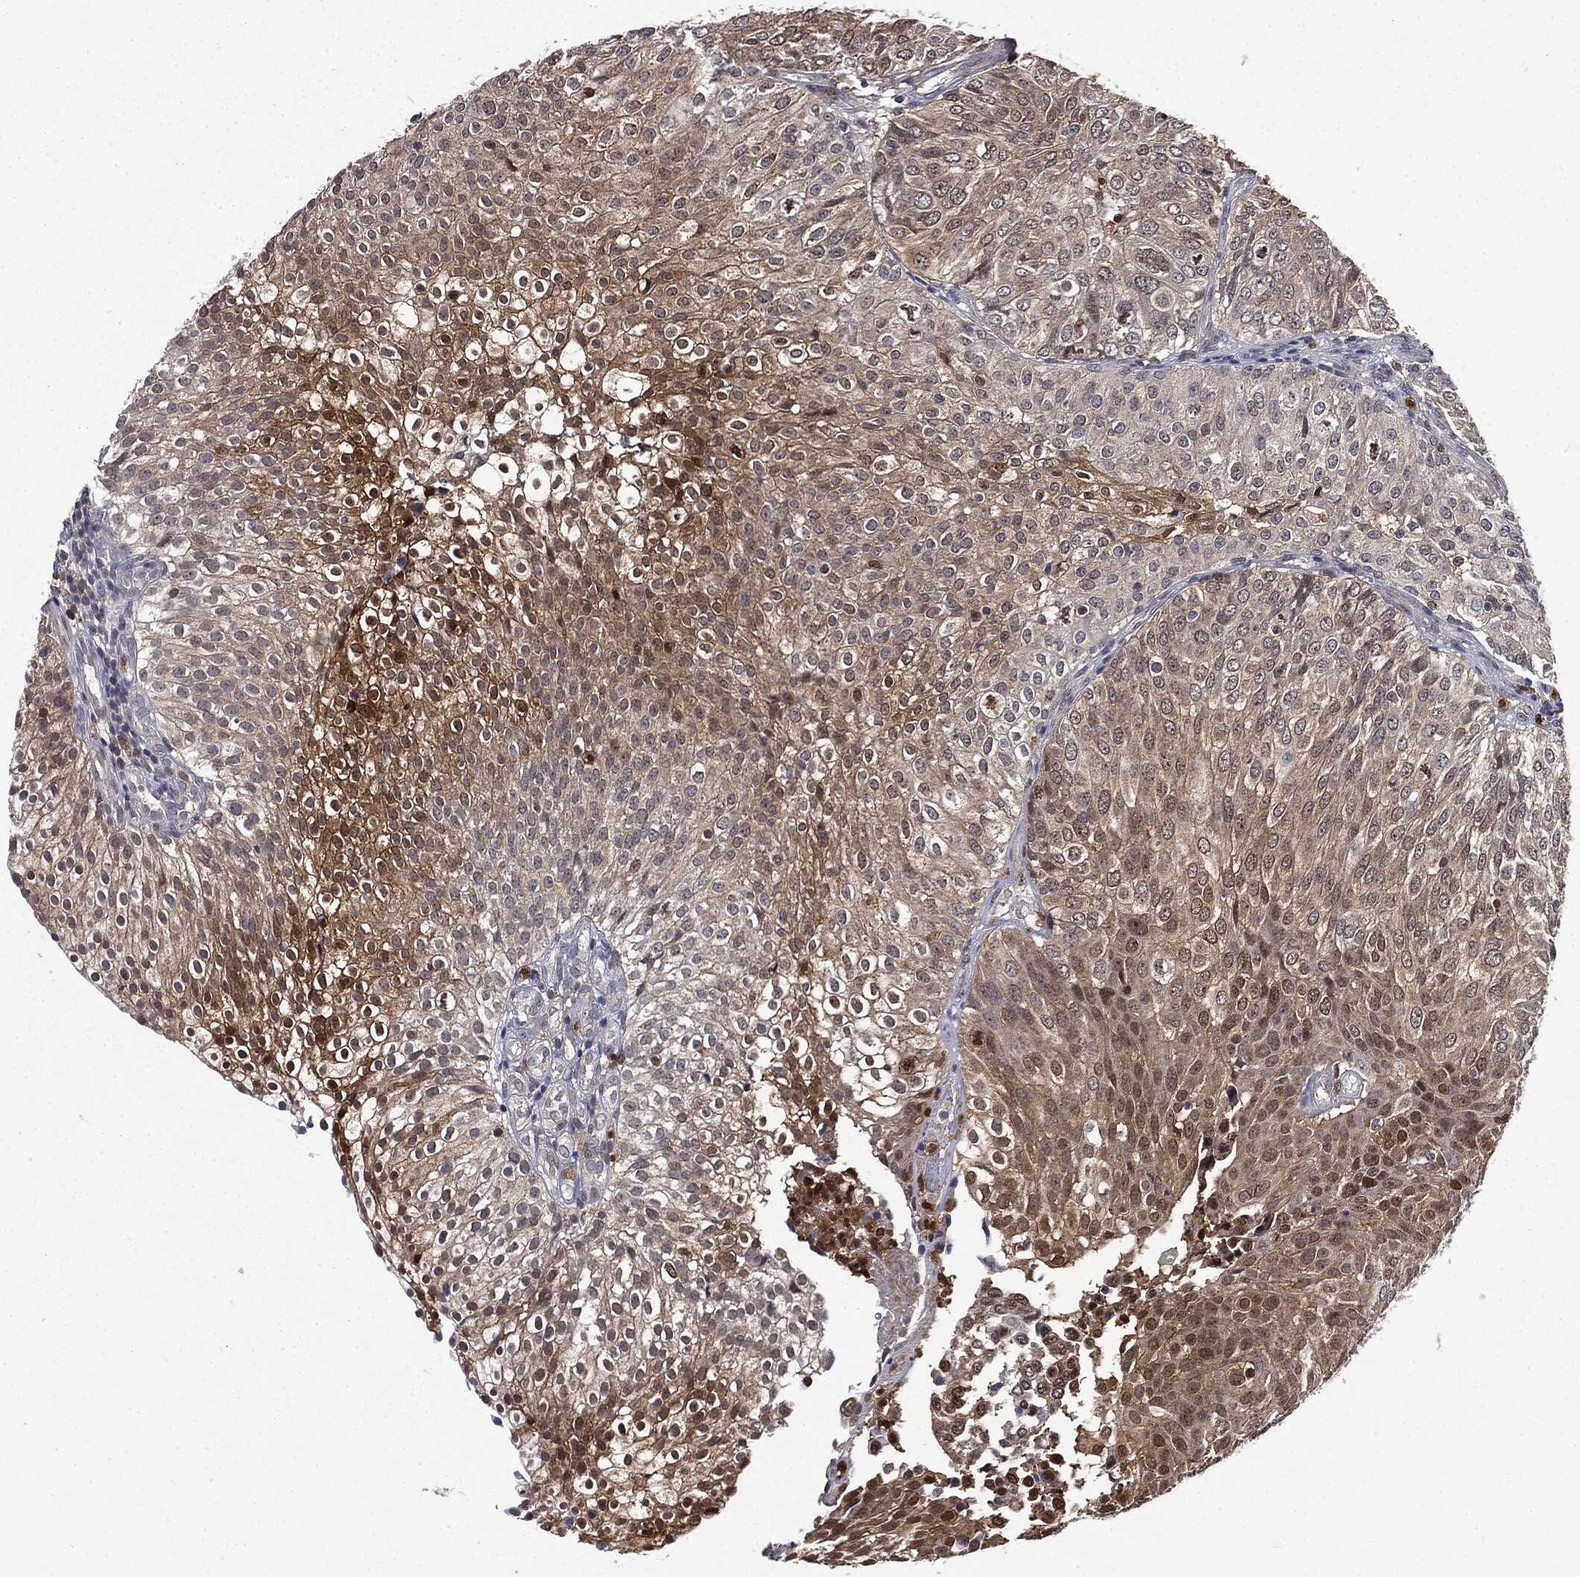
{"staining": {"intensity": "moderate", "quantity": "<25%", "location": "cytoplasmic/membranous"}, "tissue": "urothelial cancer", "cell_type": "Tumor cells", "image_type": "cancer", "snomed": [{"axis": "morphology", "description": "Urothelial carcinoma, High grade"}, {"axis": "topography", "description": "Urinary bladder"}], "caption": "Human urothelial cancer stained with a brown dye shows moderate cytoplasmic/membranous positive expression in approximately <25% of tumor cells.", "gene": "GPI", "patient": {"sex": "female", "age": 79}}